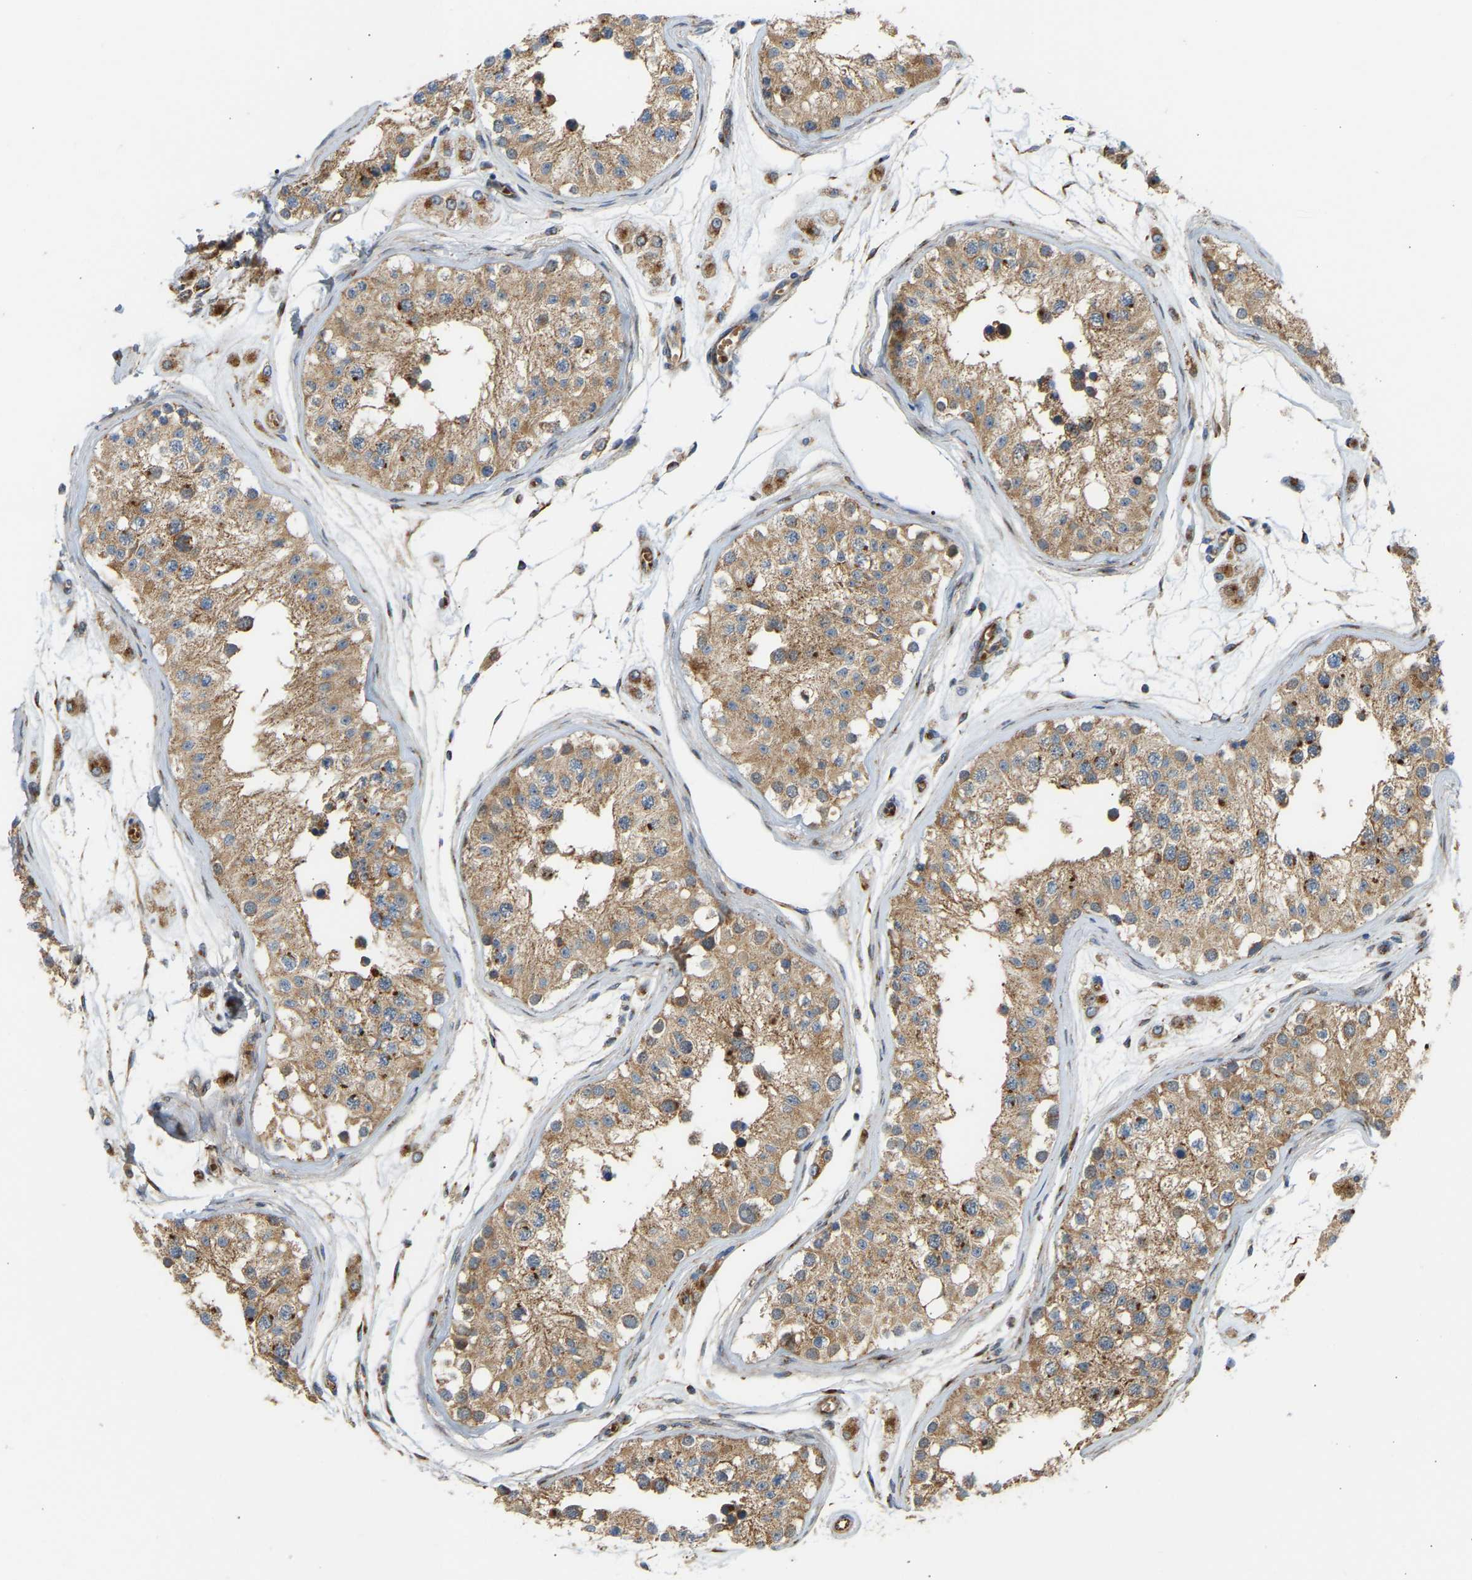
{"staining": {"intensity": "moderate", "quantity": ">75%", "location": "cytoplasmic/membranous"}, "tissue": "testis", "cell_type": "Cells in seminiferous ducts", "image_type": "normal", "snomed": [{"axis": "morphology", "description": "Normal tissue, NOS"}, {"axis": "morphology", "description": "Adenocarcinoma, metastatic, NOS"}, {"axis": "topography", "description": "Testis"}], "caption": "Testis stained with immunohistochemistry (IHC) displays moderate cytoplasmic/membranous positivity in approximately >75% of cells in seminiferous ducts. The protein of interest is stained brown, and the nuclei are stained in blue (DAB IHC with brightfield microscopy, high magnification).", "gene": "YIPF2", "patient": {"sex": "male", "age": 26}}